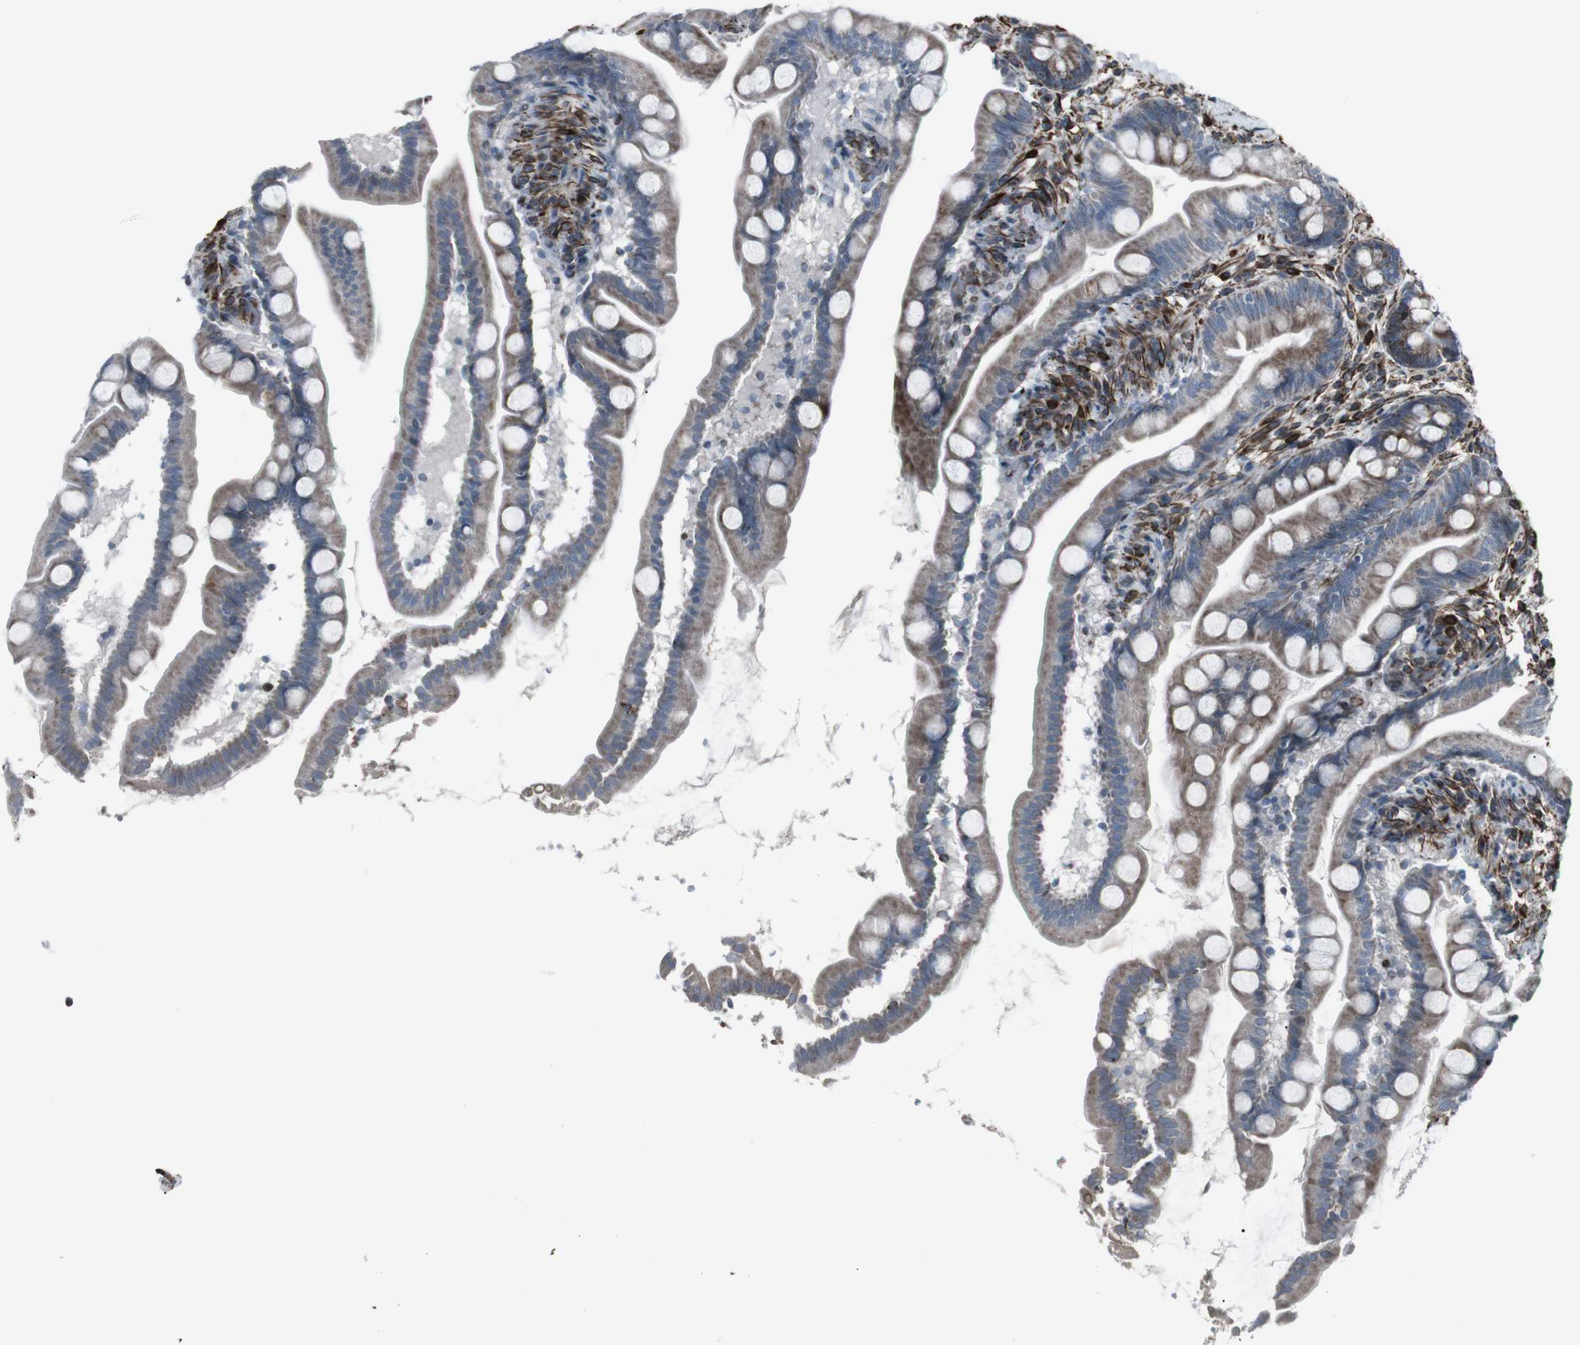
{"staining": {"intensity": "moderate", "quantity": ">75%", "location": "cytoplasmic/membranous"}, "tissue": "small intestine", "cell_type": "Glandular cells", "image_type": "normal", "snomed": [{"axis": "morphology", "description": "Normal tissue, NOS"}, {"axis": "topography", "description": "Small intestine"}], "caption": "DAB (3,3'-diaminobenzidine) immunohistochemical staining of normal small intestine displays moderate cytoplasmic/membranous protein staining in approximately >75% of glandular cells. (brown staining indicates protein expression, while blue staining denotes nuclei).", "gene": "TMEM141", "patient": {"sex": "female", "age": 56}}